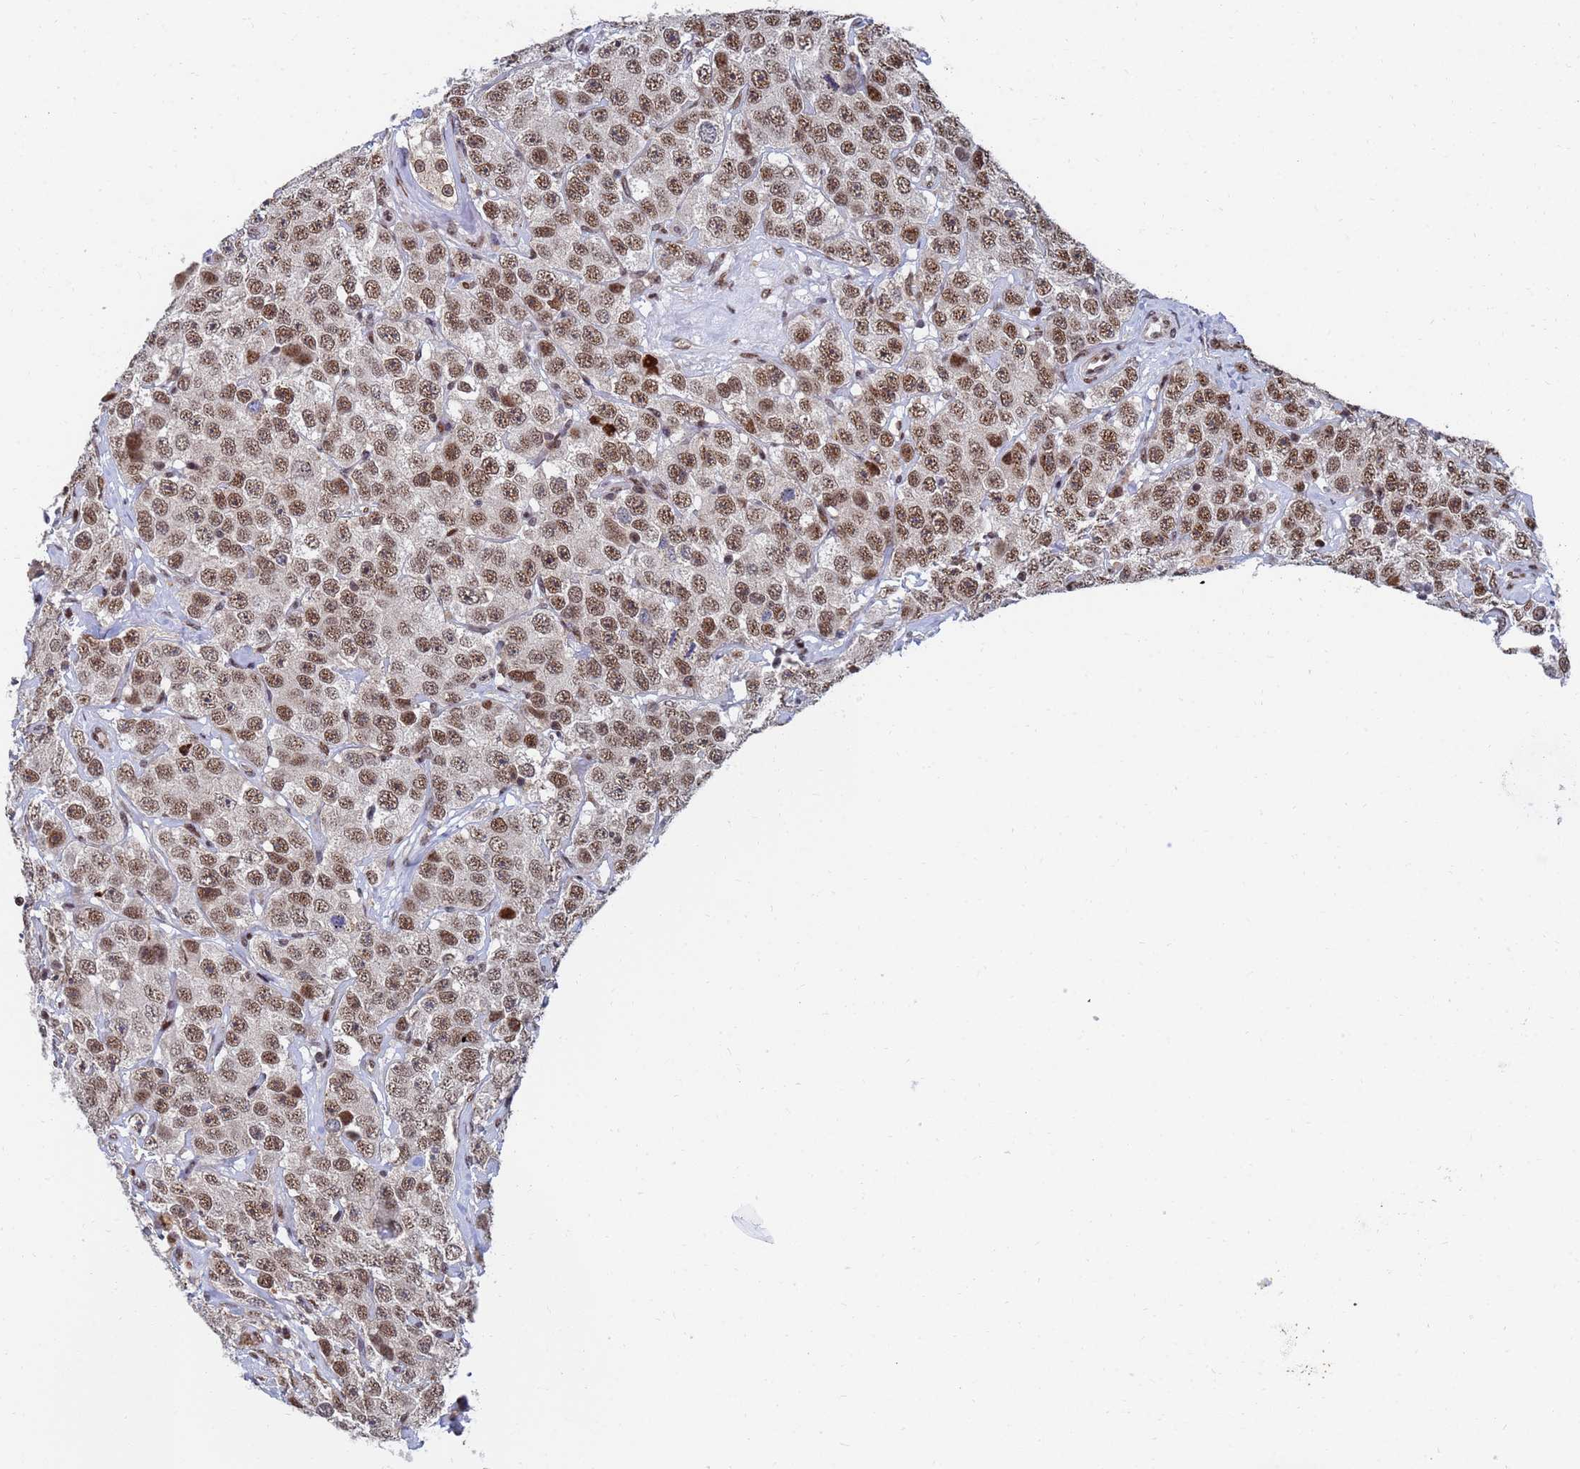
{"staining": {"intensity": "moderate", "quantity": ">75%", "location": "nuclear"}, "tissue": "testis cancer", "cell_type": "Tumor cells", "image_type": "cancer", "snomed": [{"axis": "morphology", "description": "Seminoma, NOS"}, {"axis": "topography", "description": "Testis"}], "caption": "Testis cancer (seminoma) stained with DAB (3,3'-diaminobenzidine) immunohistochemistry (IHC) demonstrates medium levels of moderate nuclear expression in about >75% of tumor cells. (DAB IHC with brightfield microscopy, high magnification).", "gene": "AP5Z1", "patient": {"sex": "male", "age": 28}}